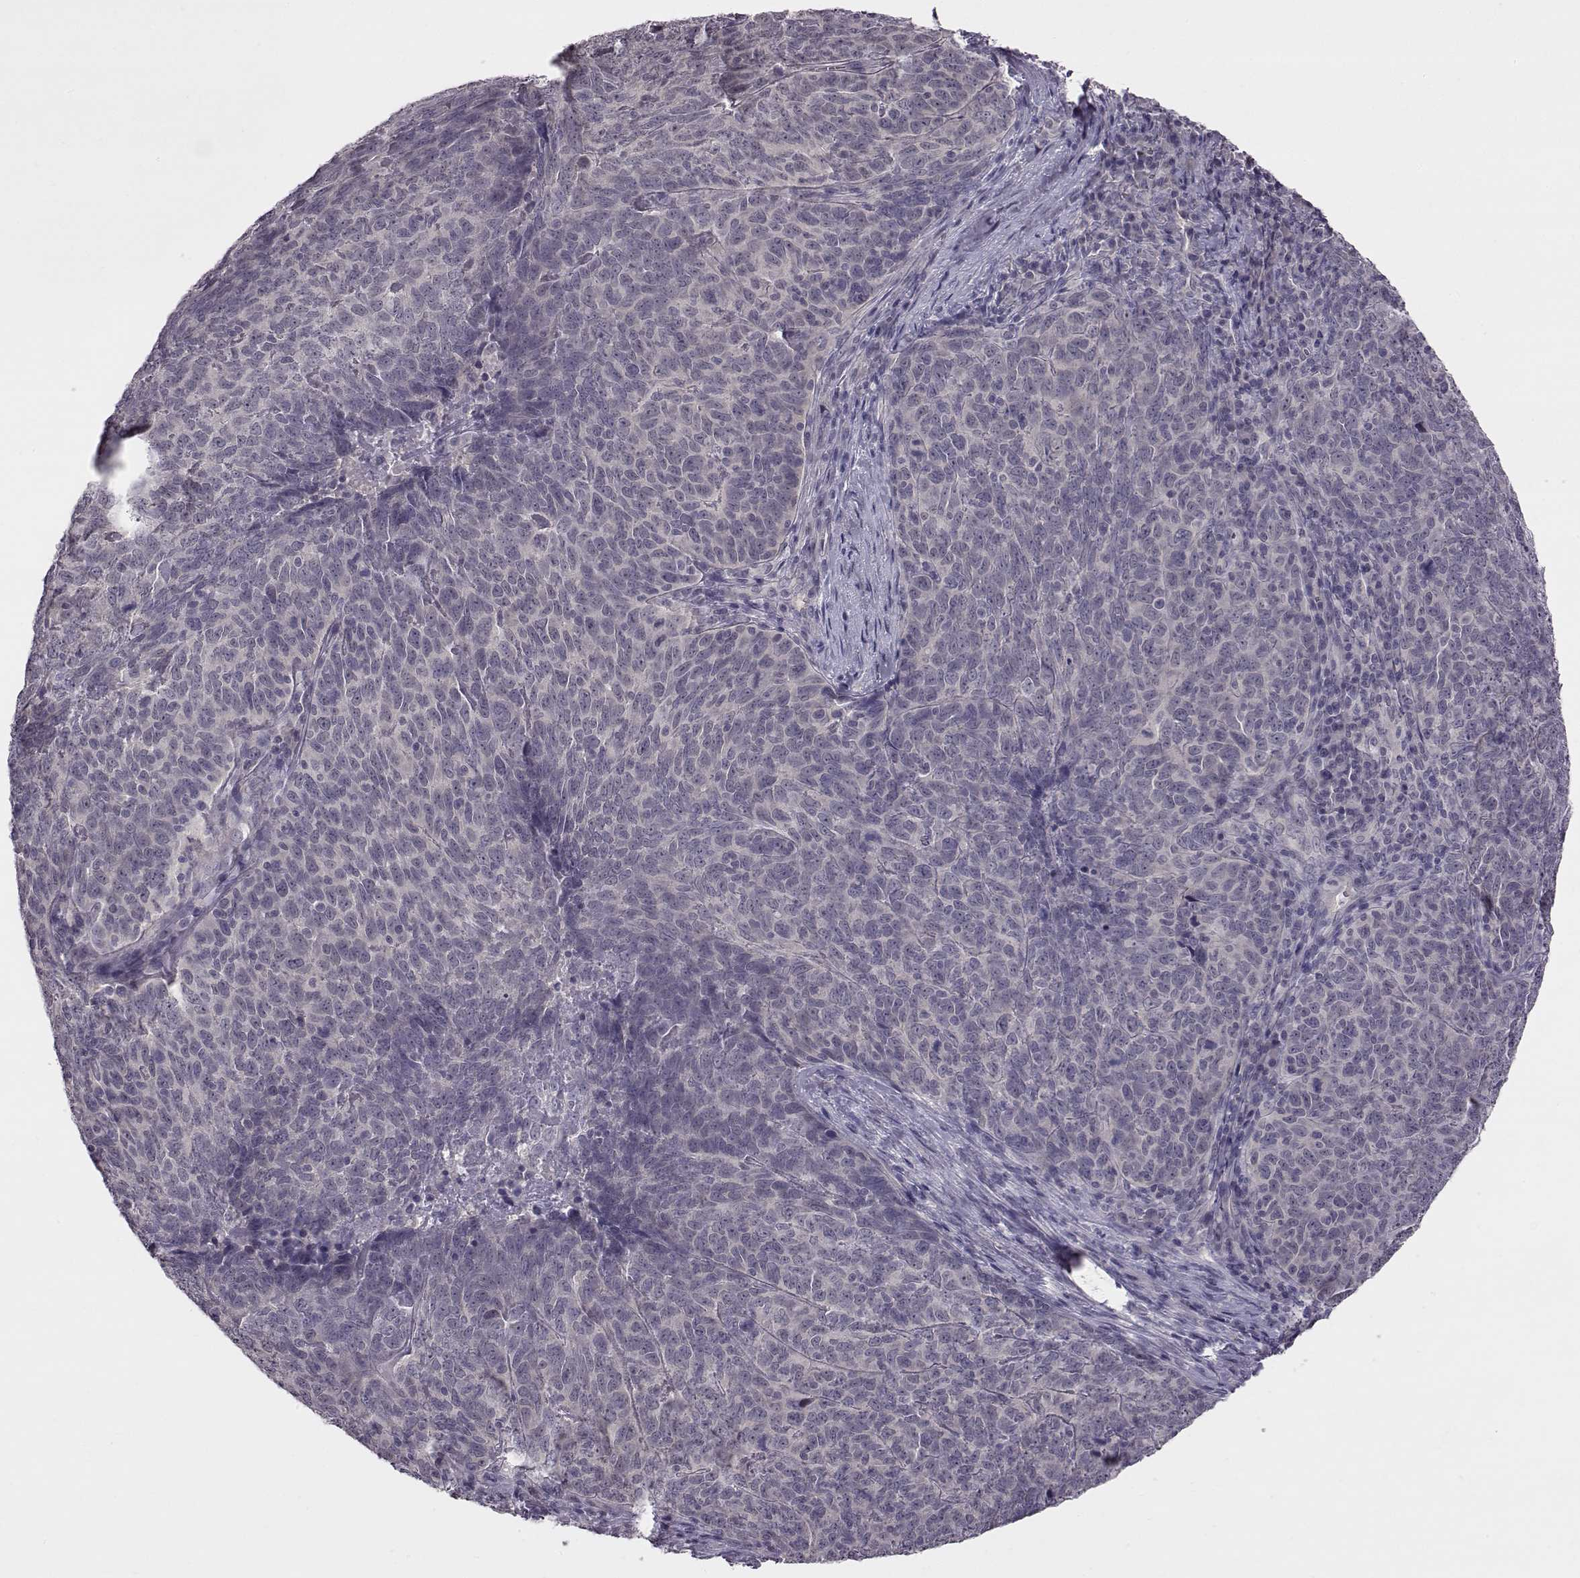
{"staining": {"intensity": "negative", "quantity": "none", "location": "none"}, "tissue": "skin cancer", "cell_type": "Tumor cells", "image_type": "cancer", "snomed": [{"axis": "morphology", "description": "Squamous cell carcinoma, NOS"}, {"axis": "topography", "description": "Skin"}, {"axis": "topography", "description": "Anal"}], "caption": "Protein analysis of squamous cell carcinoma (skin) displays no significant staining in tumor cells.", "gene": "C10orf62", "patient": {"sex": "female", "age": 51}}